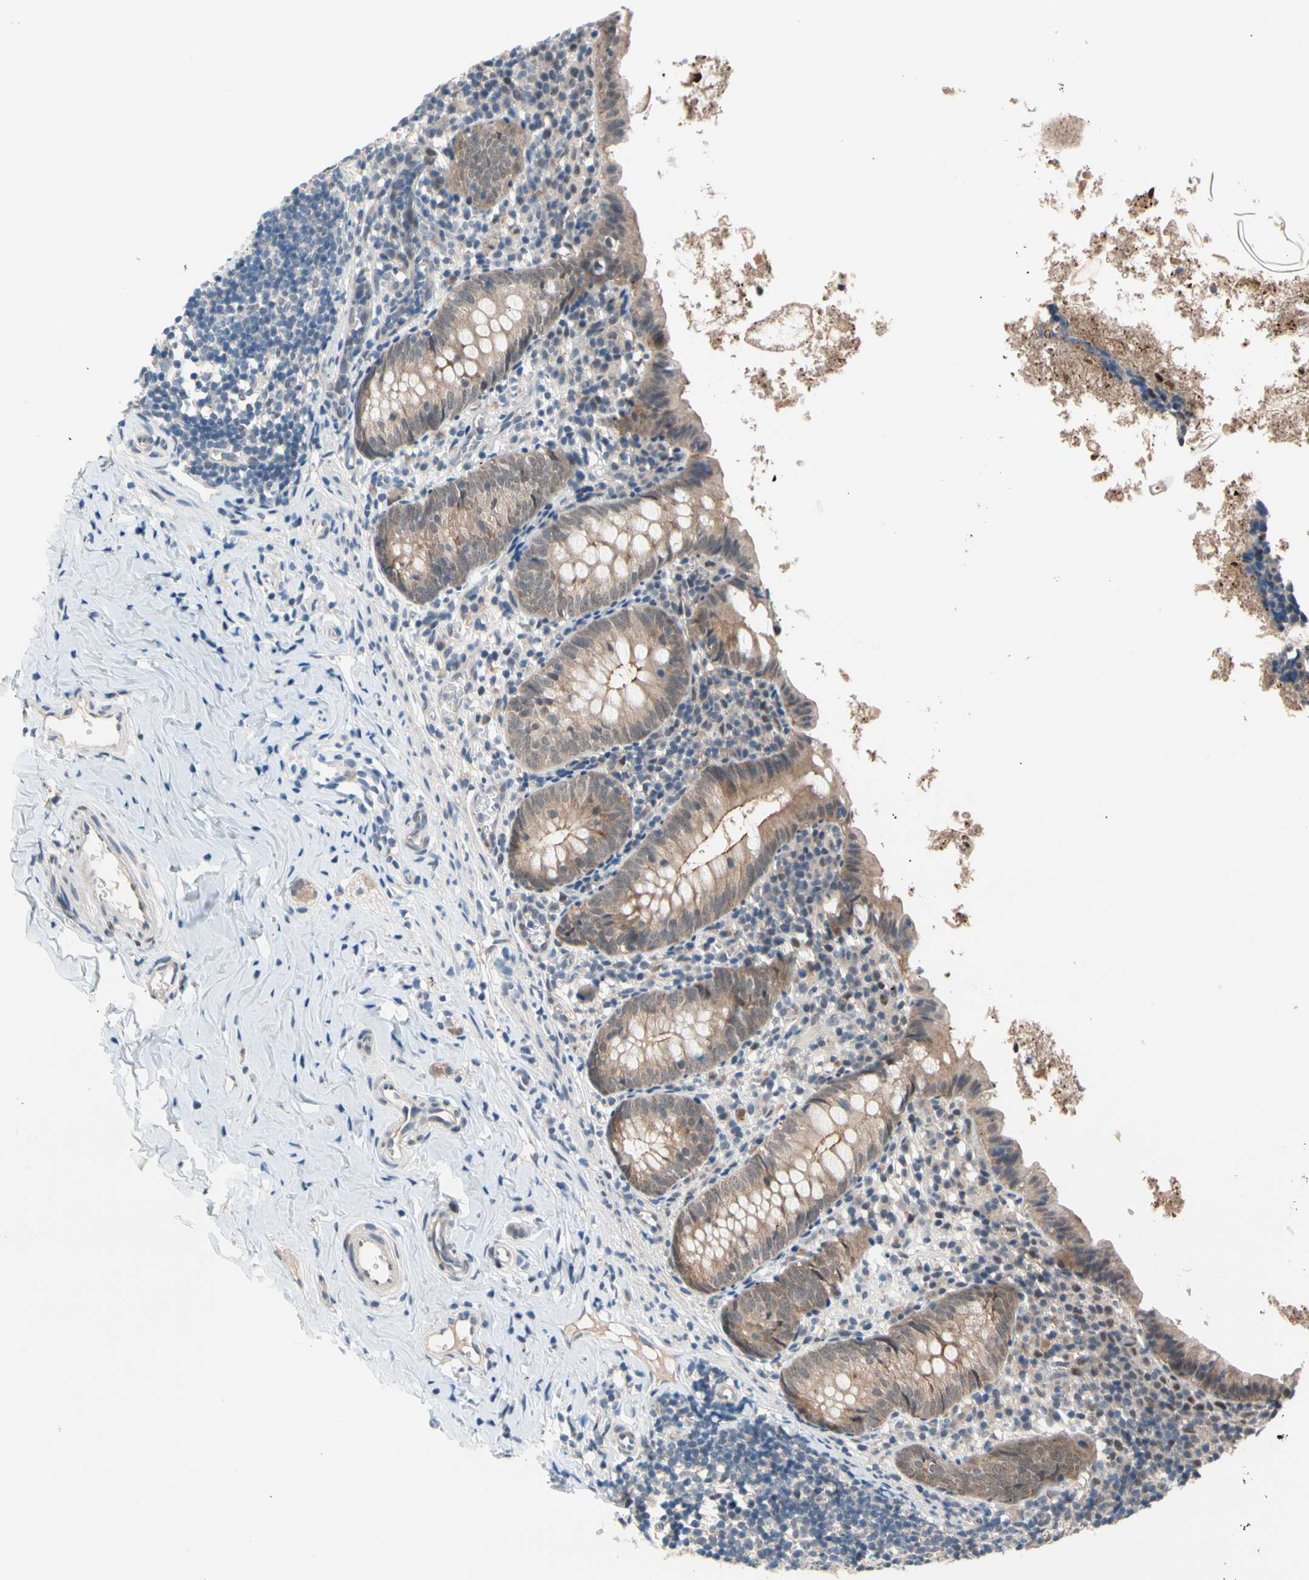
{"staining": {"intensity": "moderate", "quantity": ">75%", "location": "cytoplasmic/membranous,nuclear"}, "tissue": "appendix", "cell_type": "Glandular cells", "image_type": "normal", "snomed": [{"axis": "morphology", "description": "Normal tissue, NOS"}, {"axis": "topography", "description": "Appendix"}], "caption": "A medium amount of moderate cytoplasmic/membranous,nuclear staining is present in about >75% of glandular cells in unremarkable appendix.", "gene": "NGEF", "patient": {"sex": "female", "age": 10}}